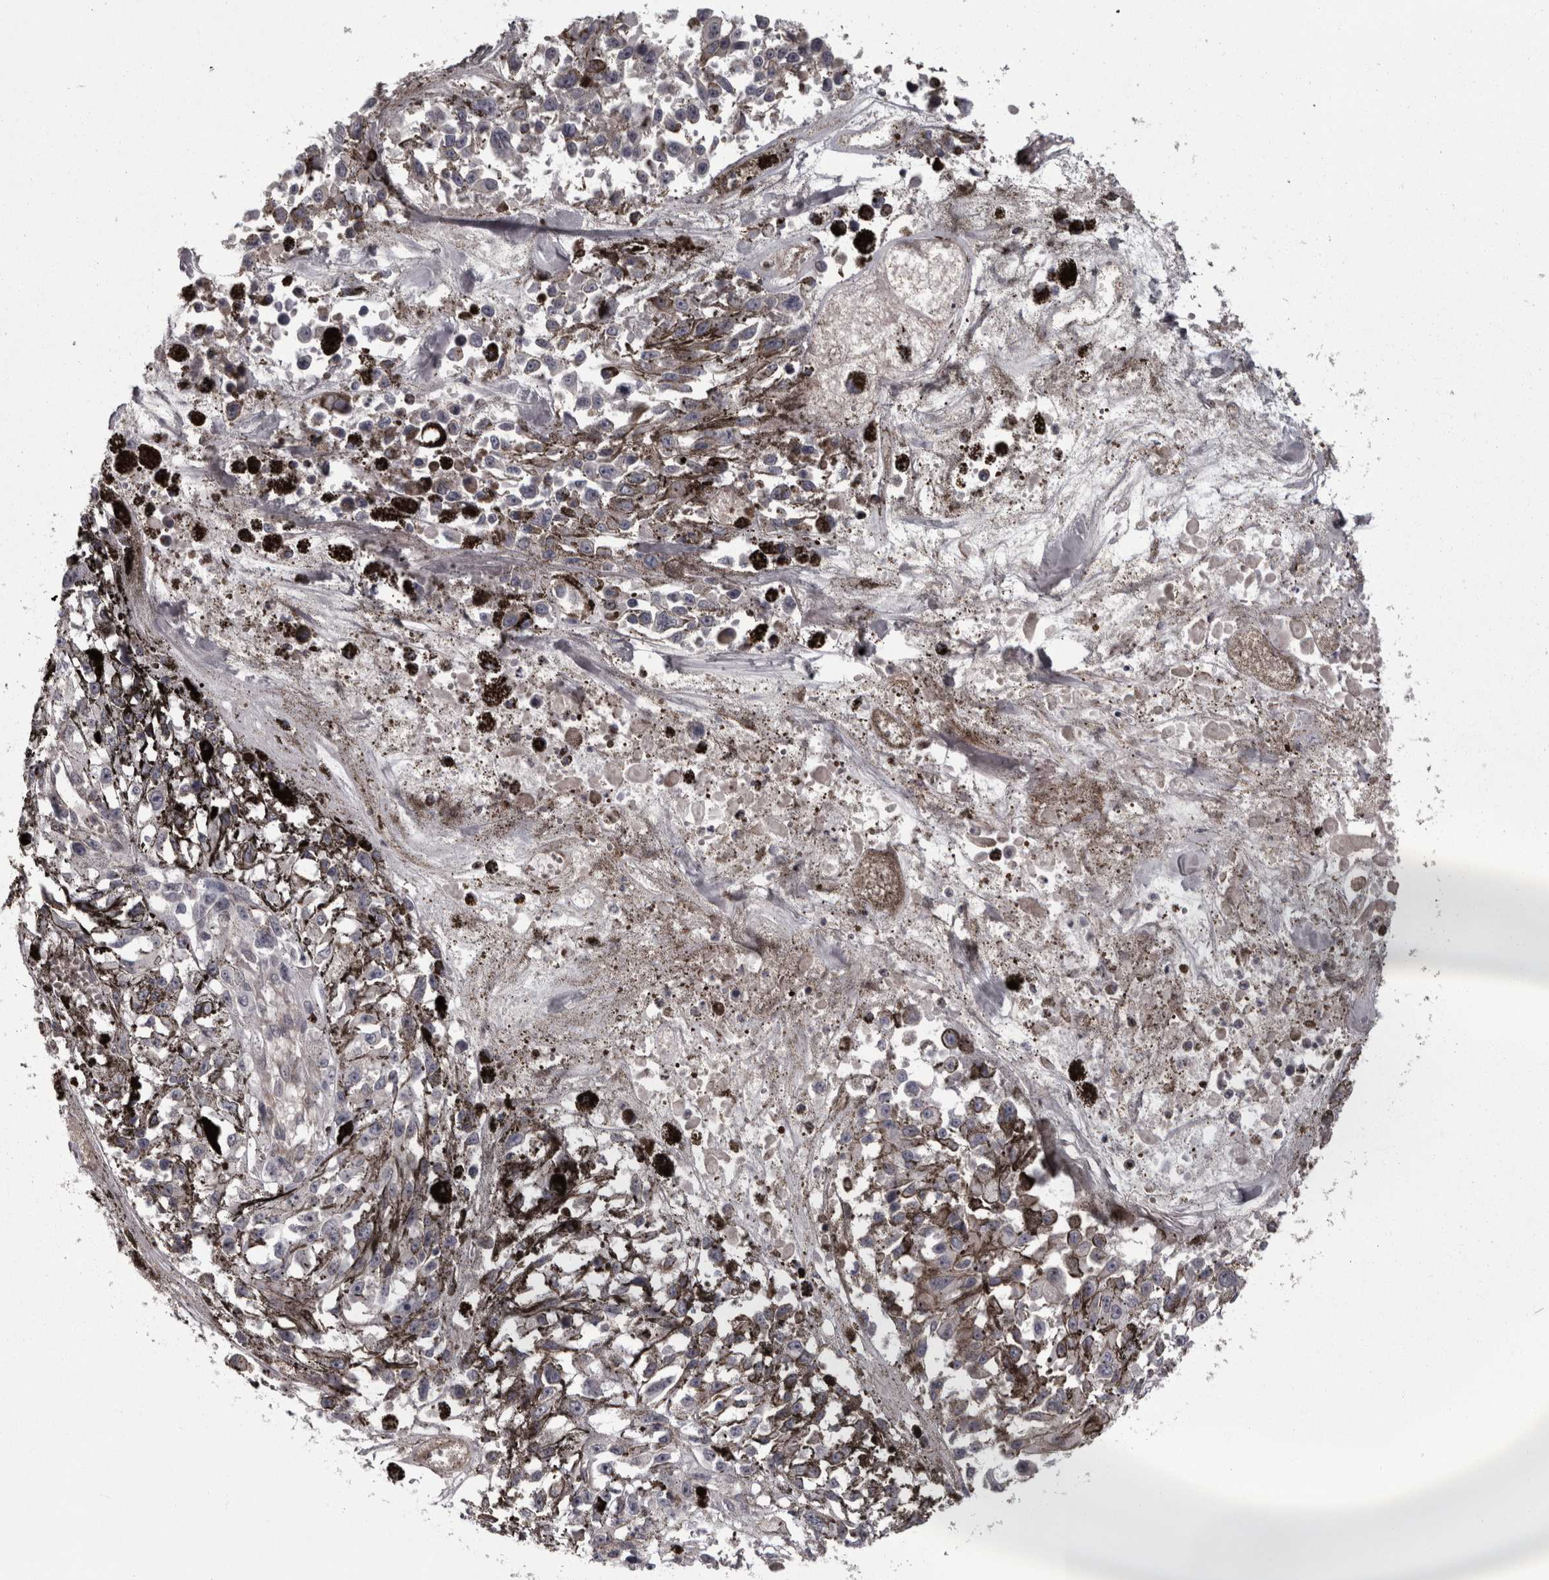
{"staining": {"intensity": "negative", "quantity": "none", "location": "none"}, "tissue": "melanoma", "cell_type": "Tumor cells", "image_type": "cancer", "snomed": [{"axis": "morphology", "description": "Malignant melanoma, Metastatic site"}, {"axis": "topography", "description": "Lymph node"}], "caption": "Tumor cells are negative for protein expression in human malignant melanoma (metastatic site).", "gene": "RSU1", "patient": {"sex": "male", "age": 59}}